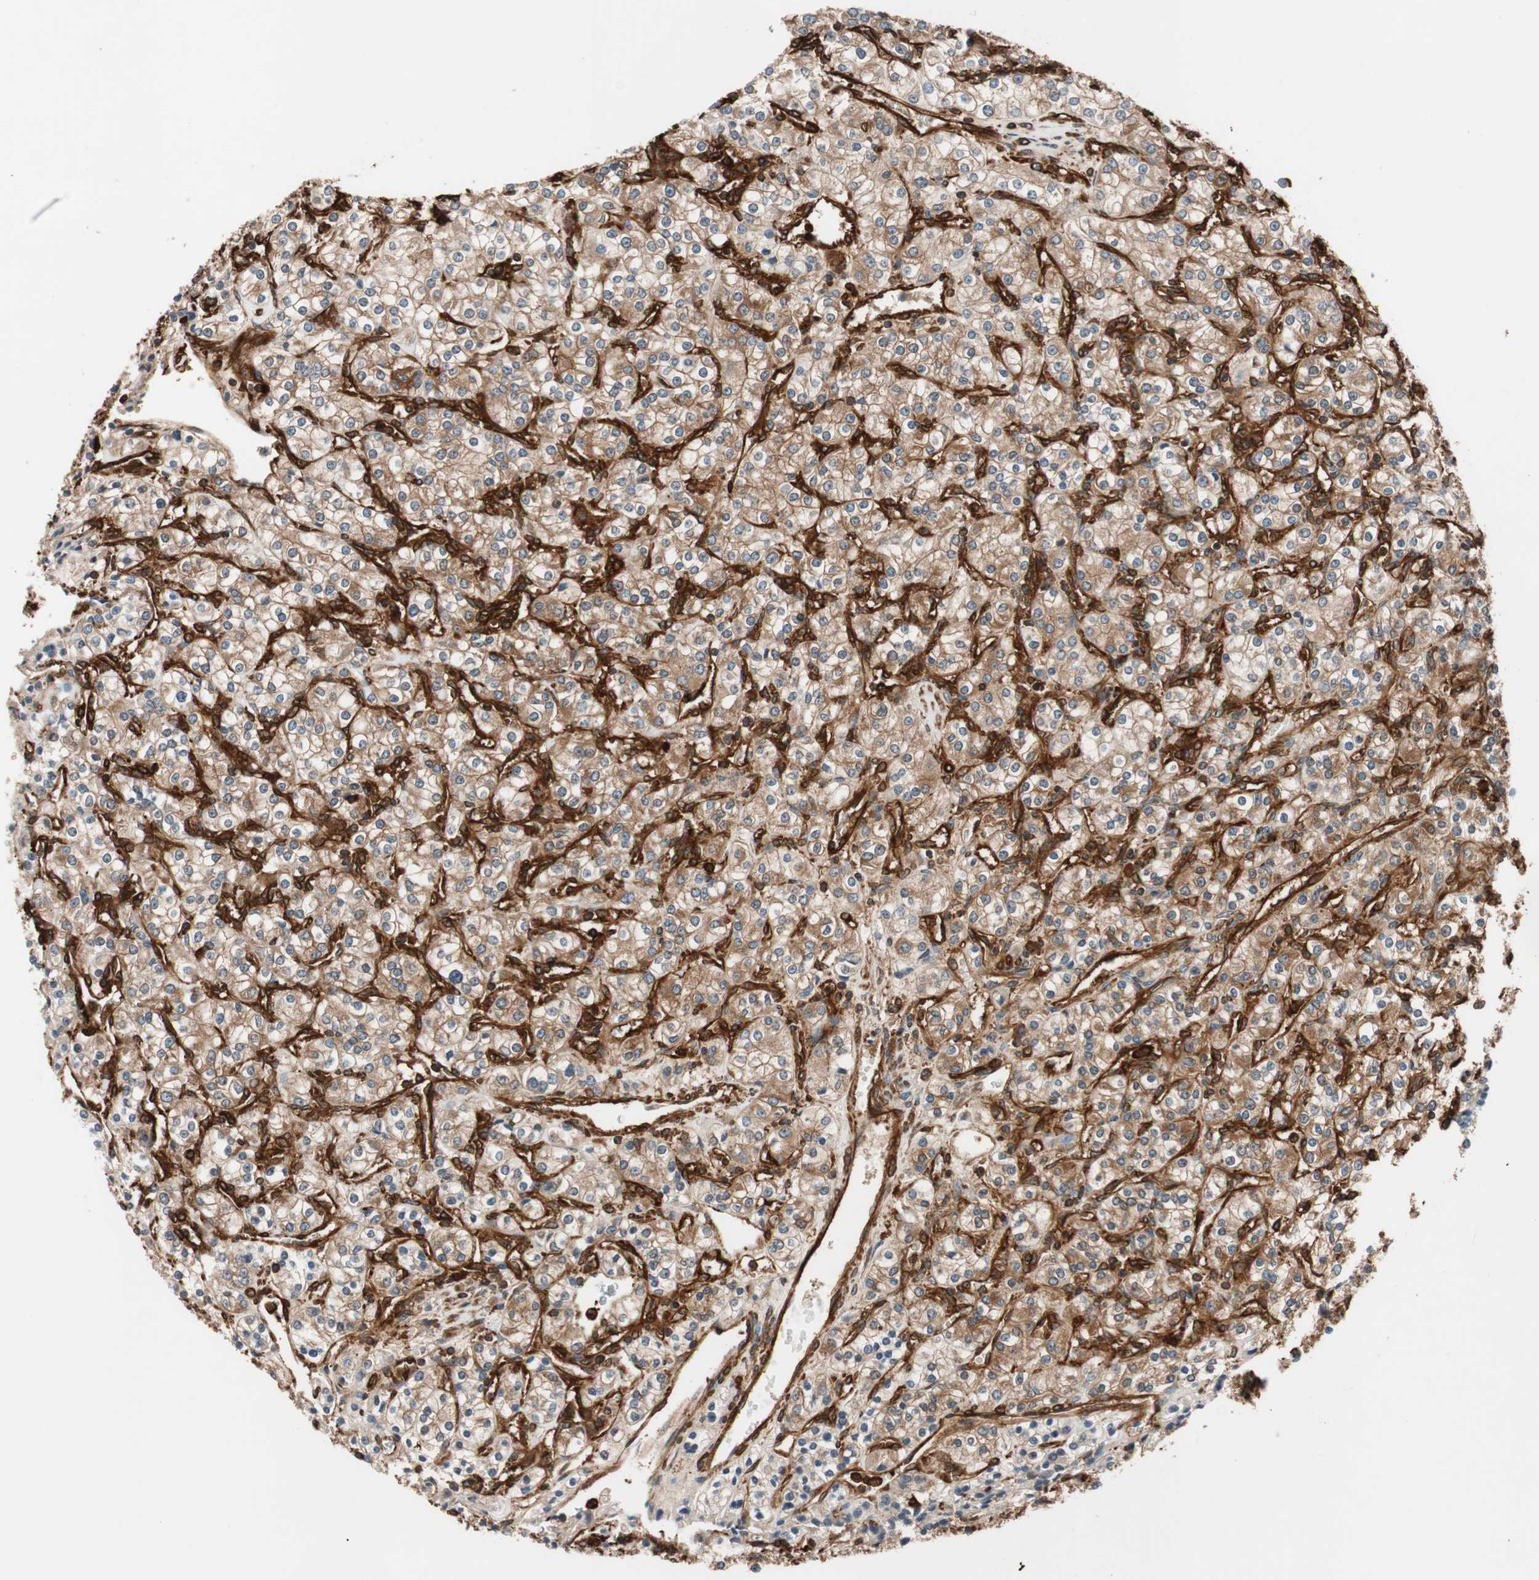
{"staining": {"intensity": "moderate", "quantity": ">75%", "location": "cytoplasmic/membranous"}, "tissue": "renal cancer", "cell_type": "Tumor cells", "image_type": "cancer", "snomed": [{"axis": "morphology", "description": "Adenocarcinoma, NOS"}, {"axis": "topography", "description": "Kidney"}], "caption": "Renal cancer (adenocarcinoma) tissue demonstrates moderate cytoplasmic/membranous staining in approximately >75% of tumor cells The protein of interest is stained brown, and the nuclei are stained in blue (DAB (3,3'-diaminobenzidine) IHC with brightfield microscopy, high magnification).", "gene": "VASP", "patient": {"sex": "male", "age": 77}}